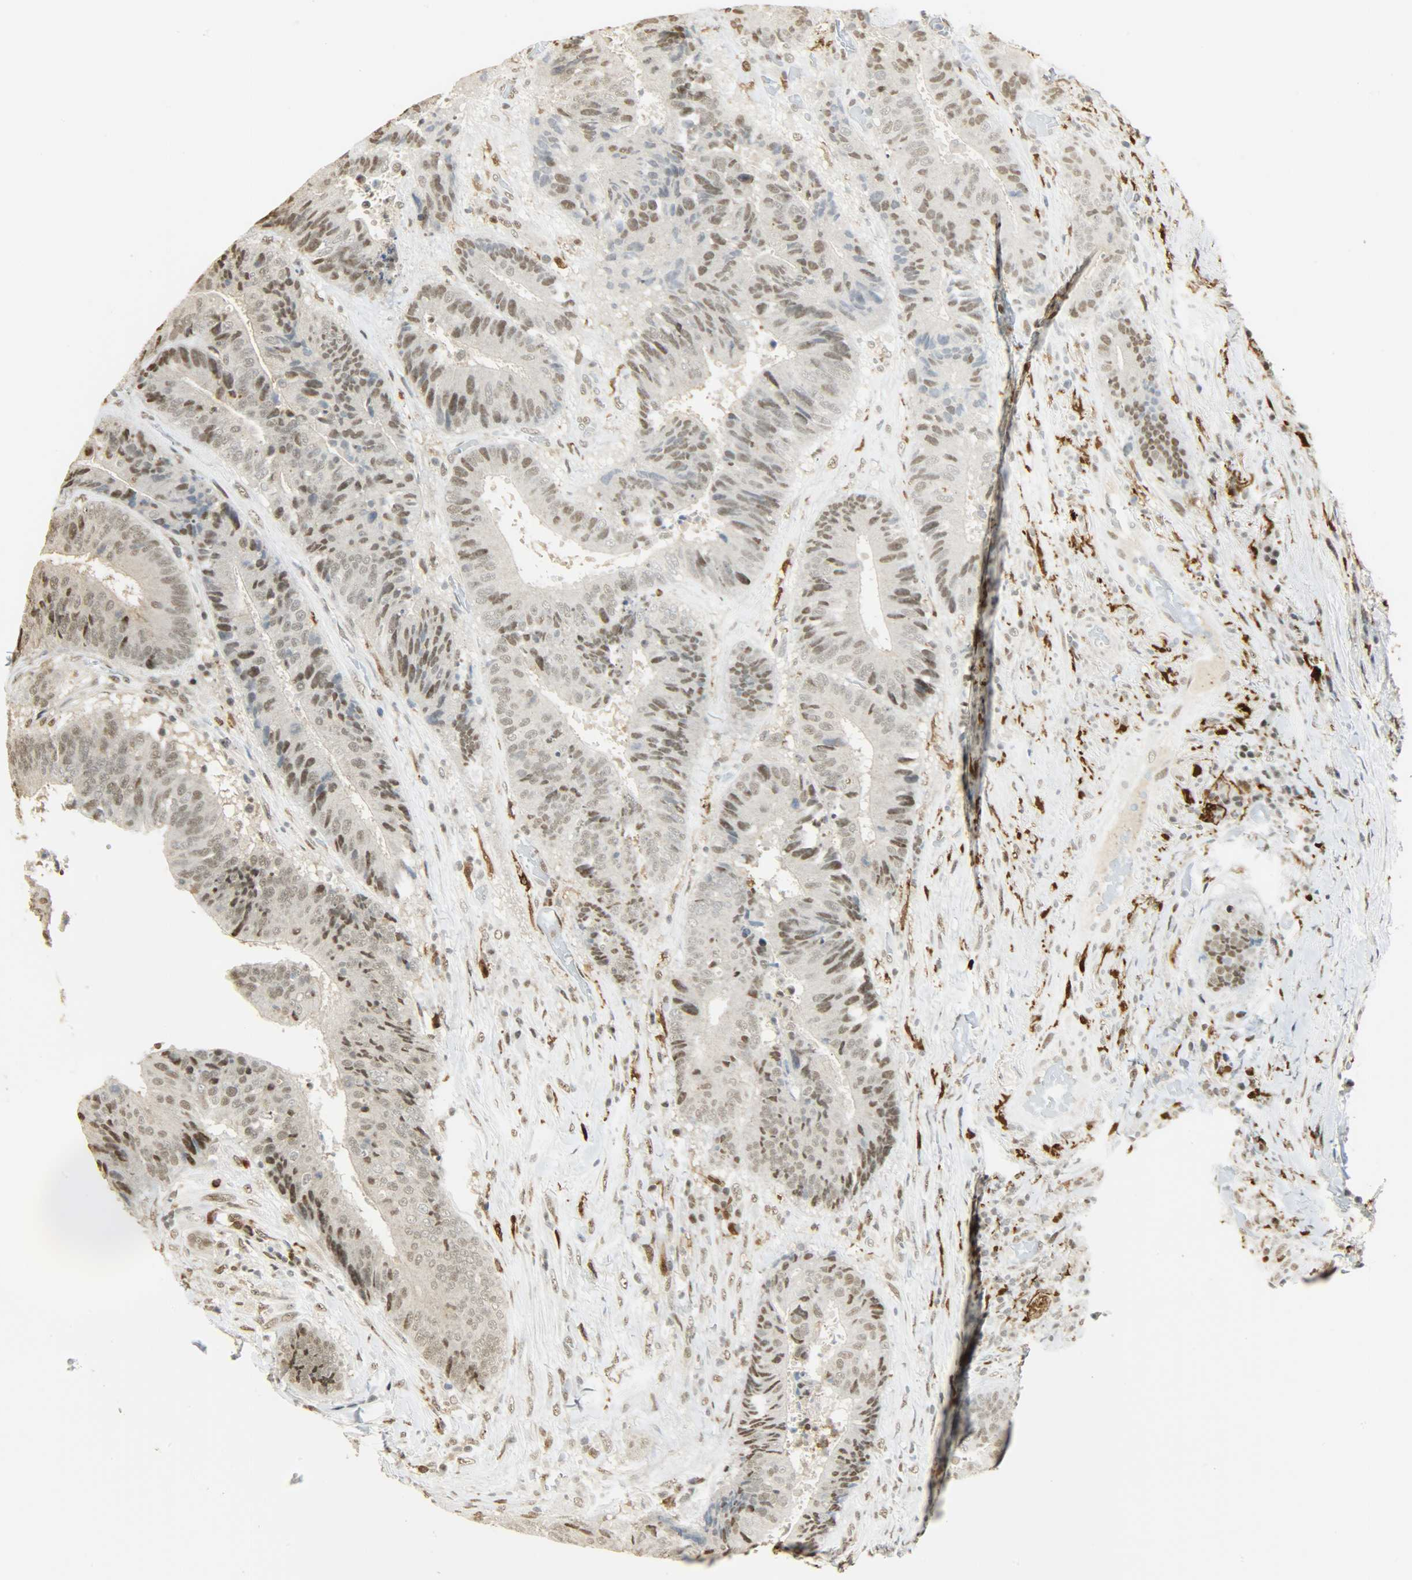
{"staining": {"intensity": "moderate", "quantity": ">75%", "location": "nuclear"}, "tissue": "colorectal cancer", "cell_type": "Tumor cells", "image_type": "cancer", "snomed": [{"axis": "morphology", "description": "Adenocarcinoma, NOS"}, {"axis": "topography", "description": "Rectum"}], "caption": "This is a photomicrograph of IHC staining of colorectal cancer (adenocarcinoma), which shows moderate staining in the nuclear of tumor cells.", "gene": "NGFR", "patient": {"sex": "male", "age": 72}}